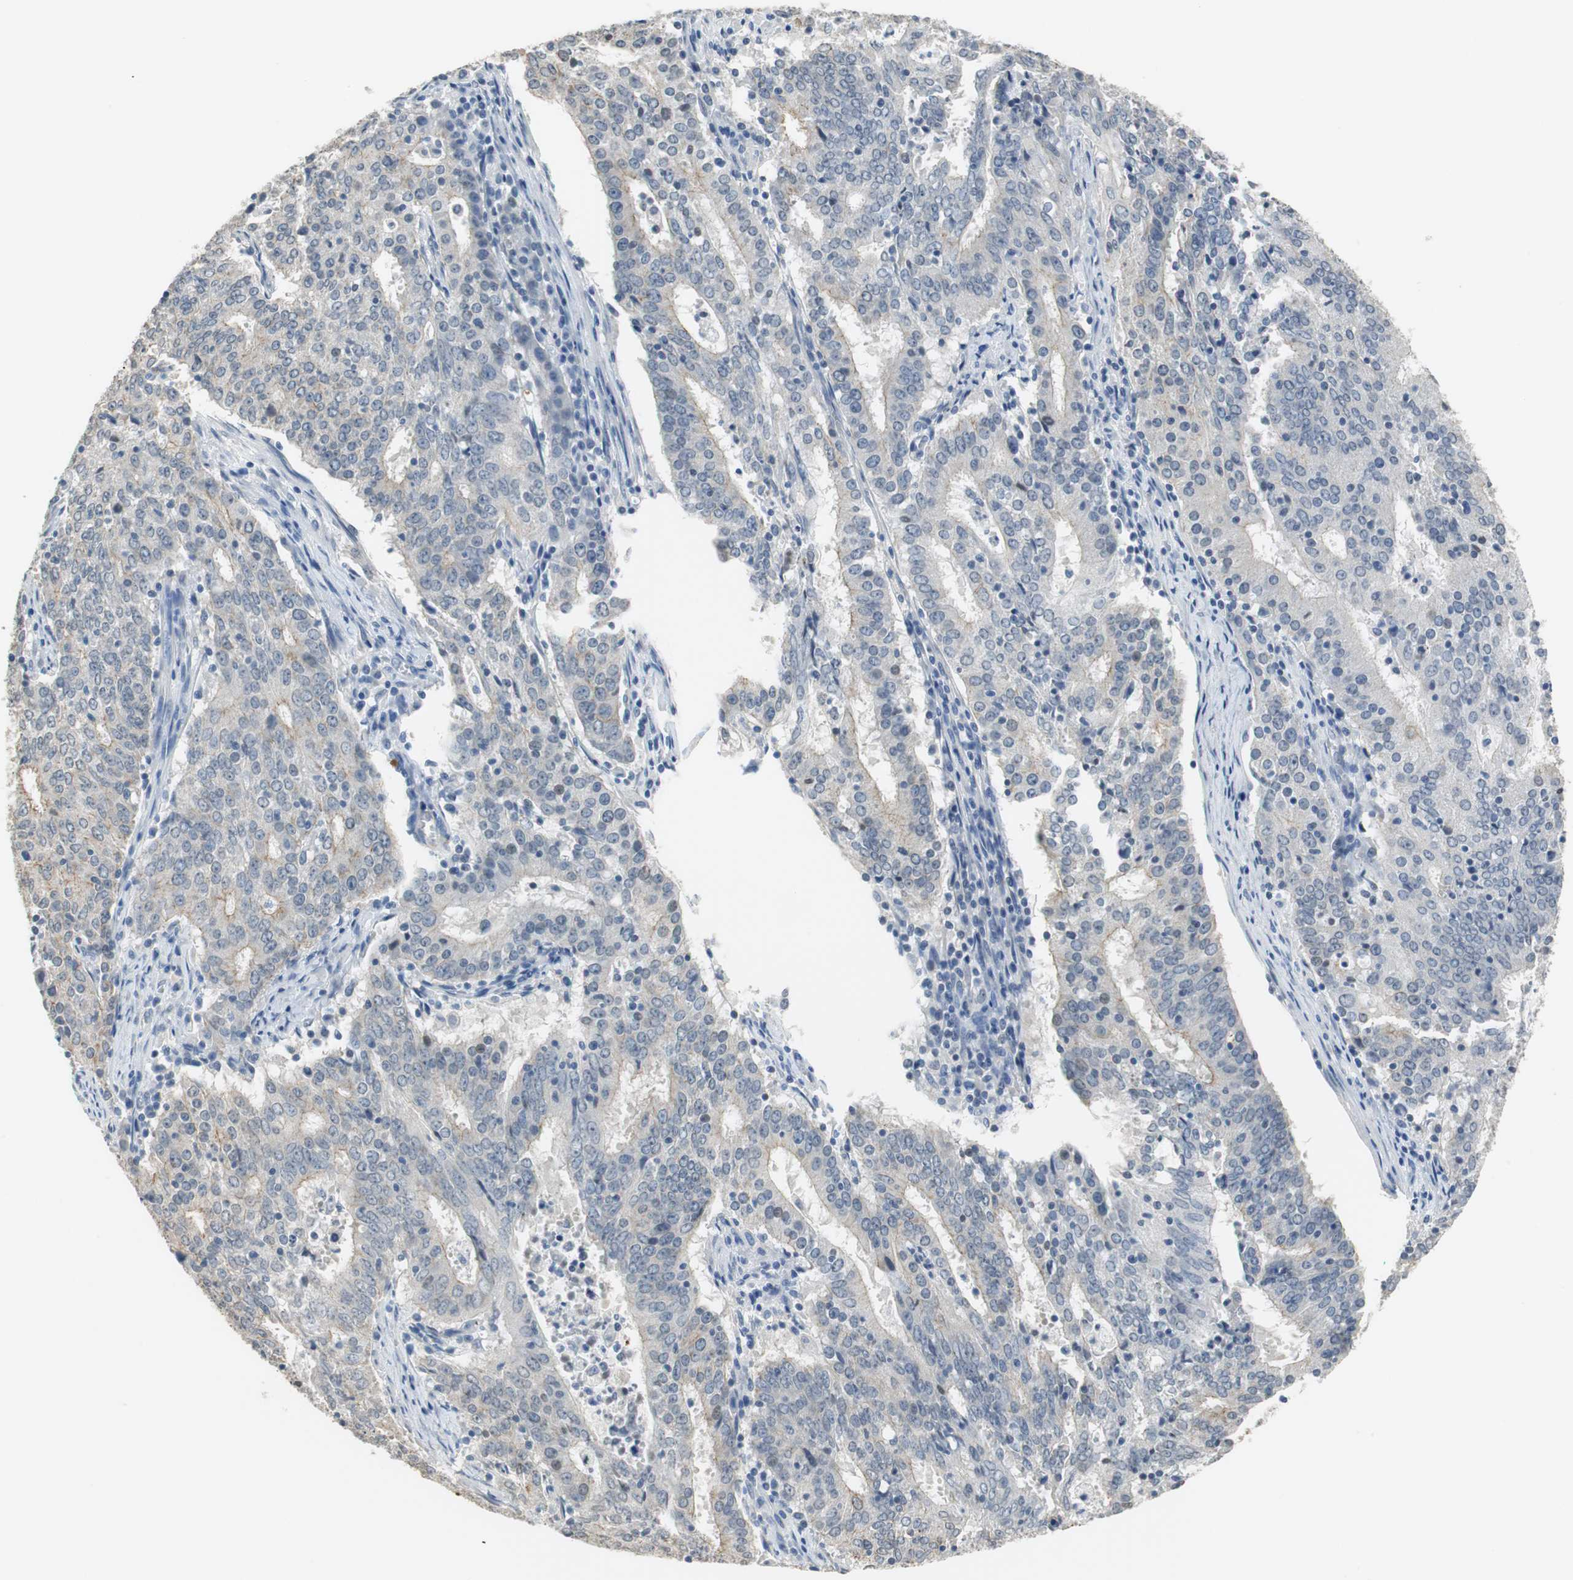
{"staining": {"intensity": "weak", "quantity": "25%-75%", "location": "cytoplasmic/membranous"}, "tissue": "cervical cancer", "cell_type": "Tumor cells", "image_type": "cancer", "snomed": [{"axis": "morphology", "description": "Adenocarcinoma, NOS"}, {"axis": "topography", "description": "Cervix"}], "caption": "A brown stain highlights weak cytoplasmic/membranous positivity of a protein in cervical cancer tumor cells.", "gene": "MUC7", "patient": {"sex": "female", "age": 44}}